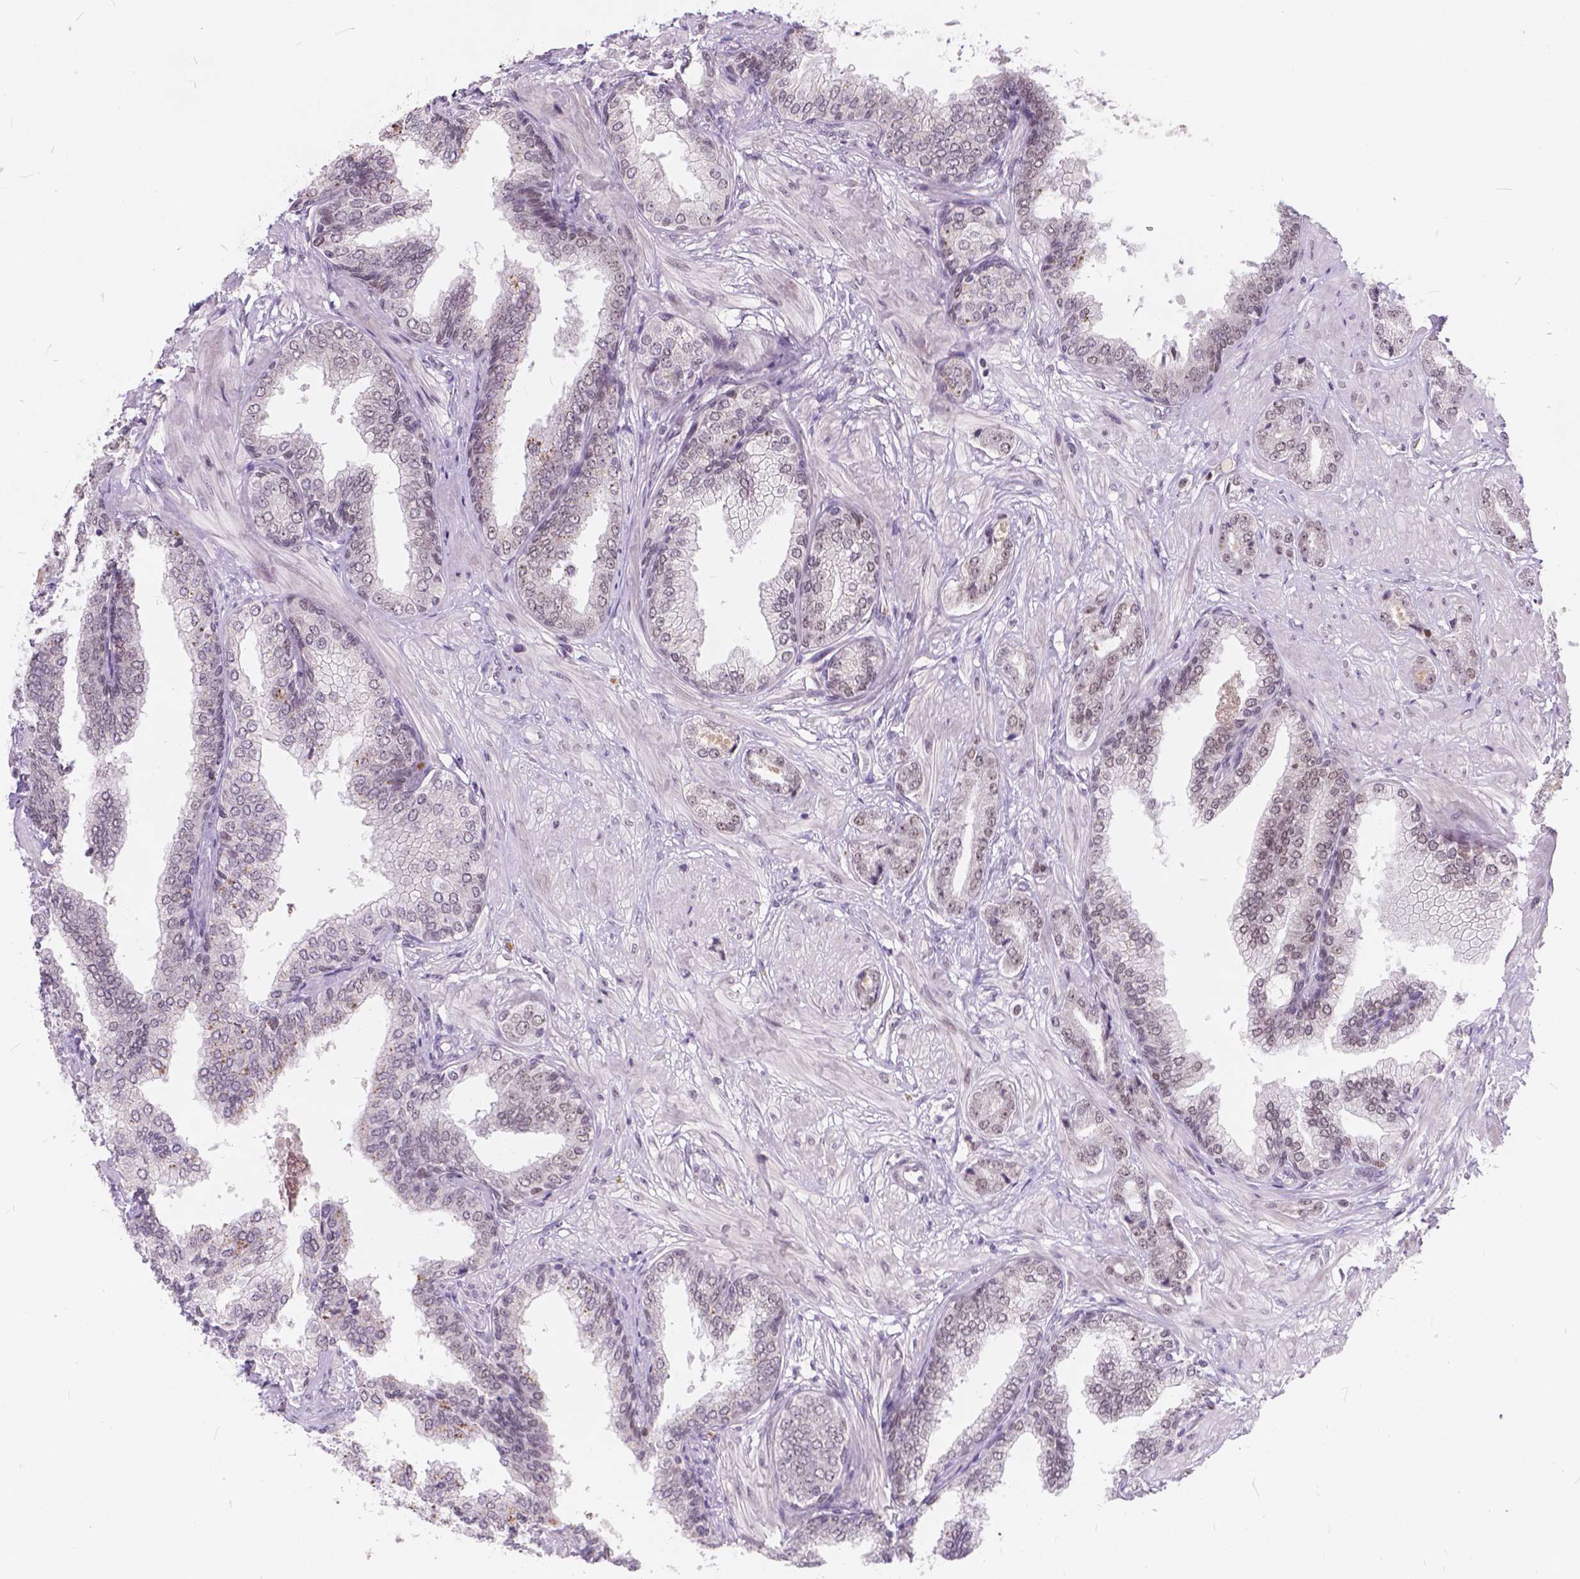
{"staining": {"intensity": "negative", "quantity": "none", "location": "none"}, "tissue": "prostate cancer", "cell_type": "Tumor cells", "image_type": "cancer", "snomed": [{"axis": "morphology", "description": "Adenocarcinoma, Low grade"}, {"axis": "topography", "description": "Prostate"}], "caption": "The image reveals no significant staining in tumor cells of adenocarcinoma (low-grade) (prostate).", "gene": "FAM53A", "patient": {"sex": "male", "age": 55}}